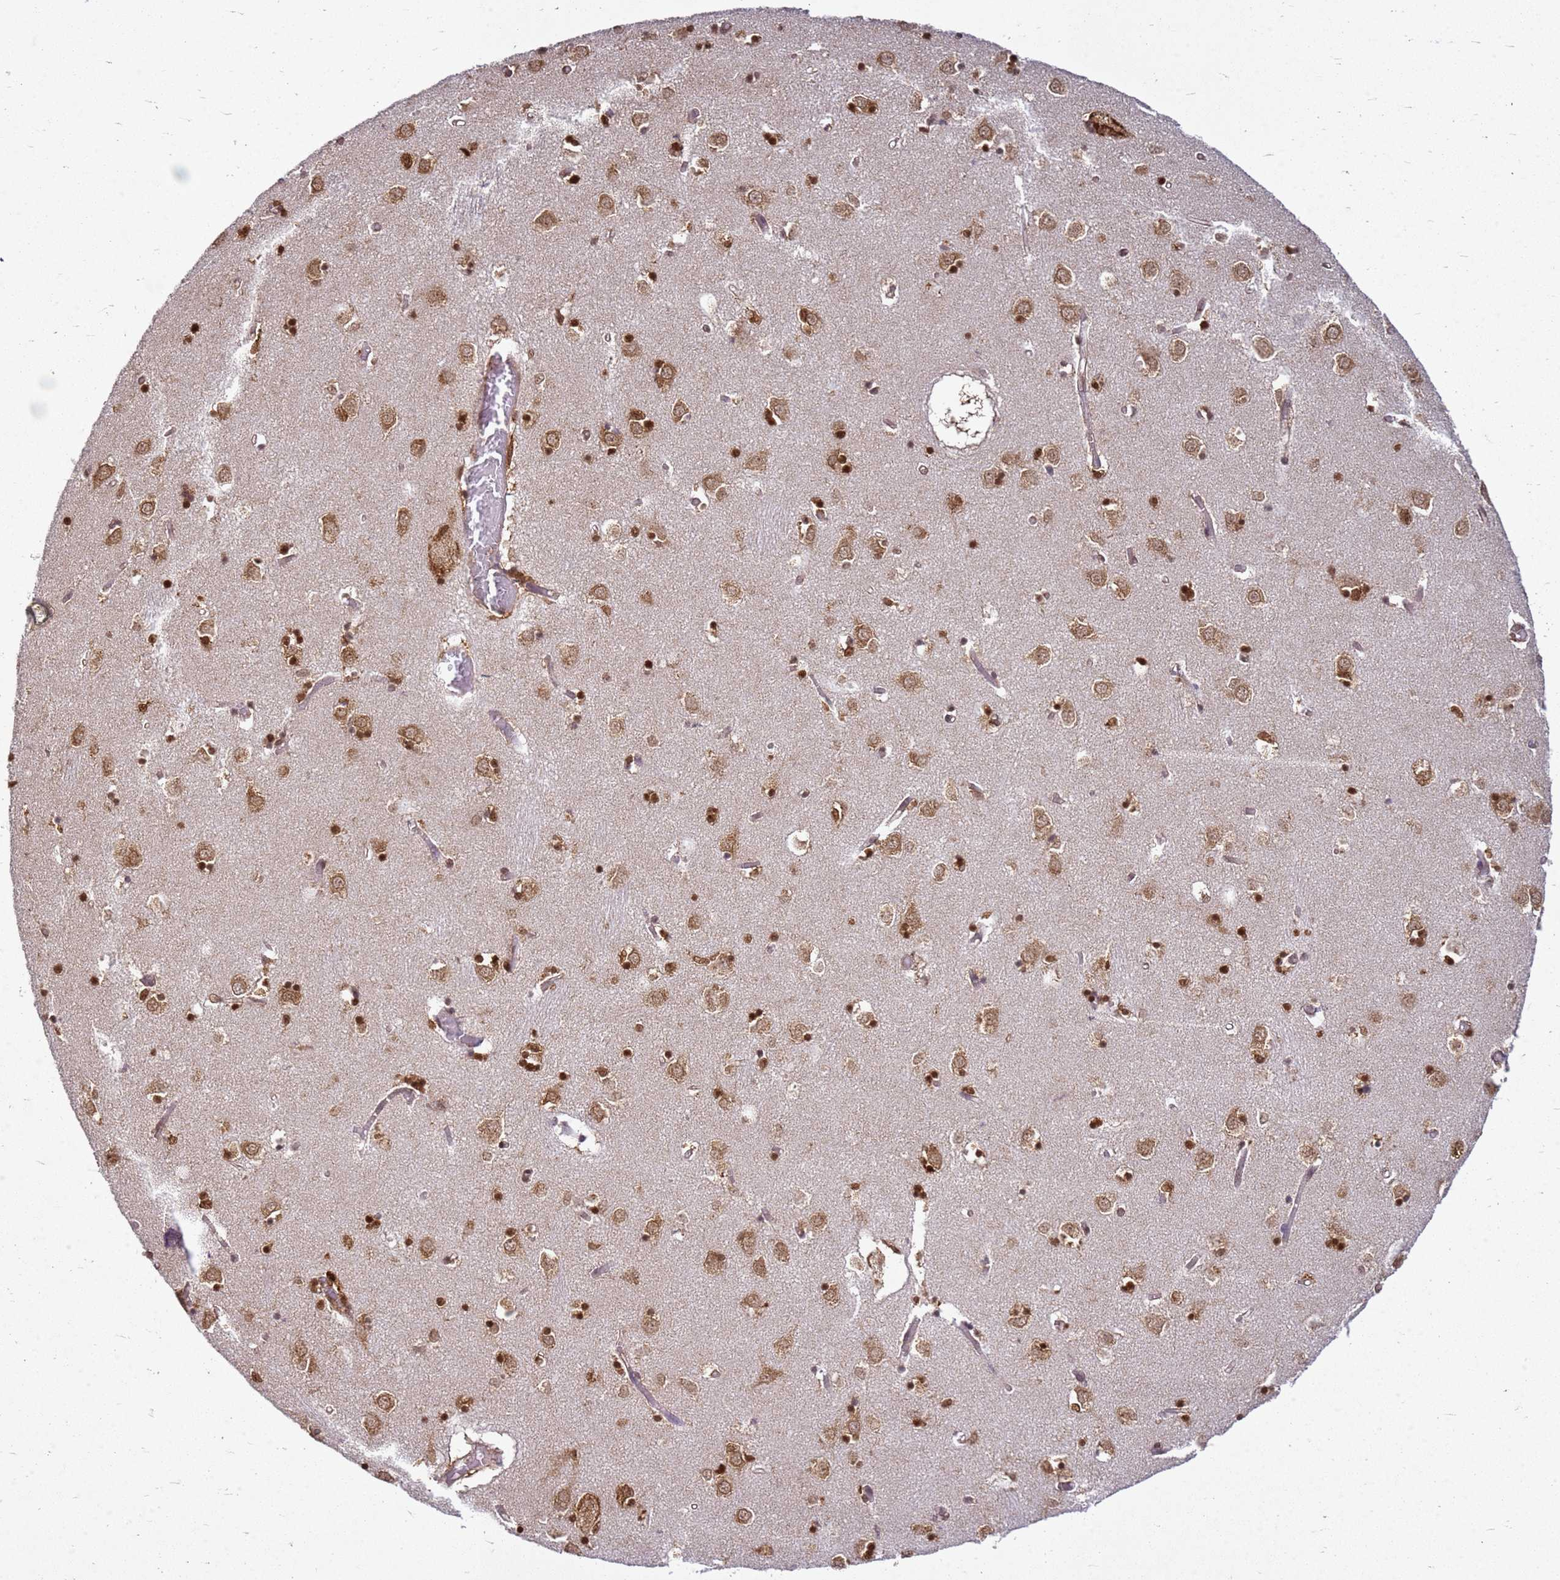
{"staining": {"intensity": "moderate", "quantity": ">75%", "location": "cytoplasmic/membranous"}, "tissue": "caudate", "cell_type": "Glial cells", "image_type": "normal", "snomed": [{"axis": "morphology", "description": "Normal tissue, NOS"}, {"axis": "topography", "description": "Lateral ventricle wall"}], "caption": "Caudate stained with DAB IHC displays medium levels of moderate cytoplasmic/membranous positivity in approximately >75% of glial cells. (IHC, brightfield microscopy, high magnification).", "gene": "APEX1", "patient": {"sex": "male", "age": 70}}